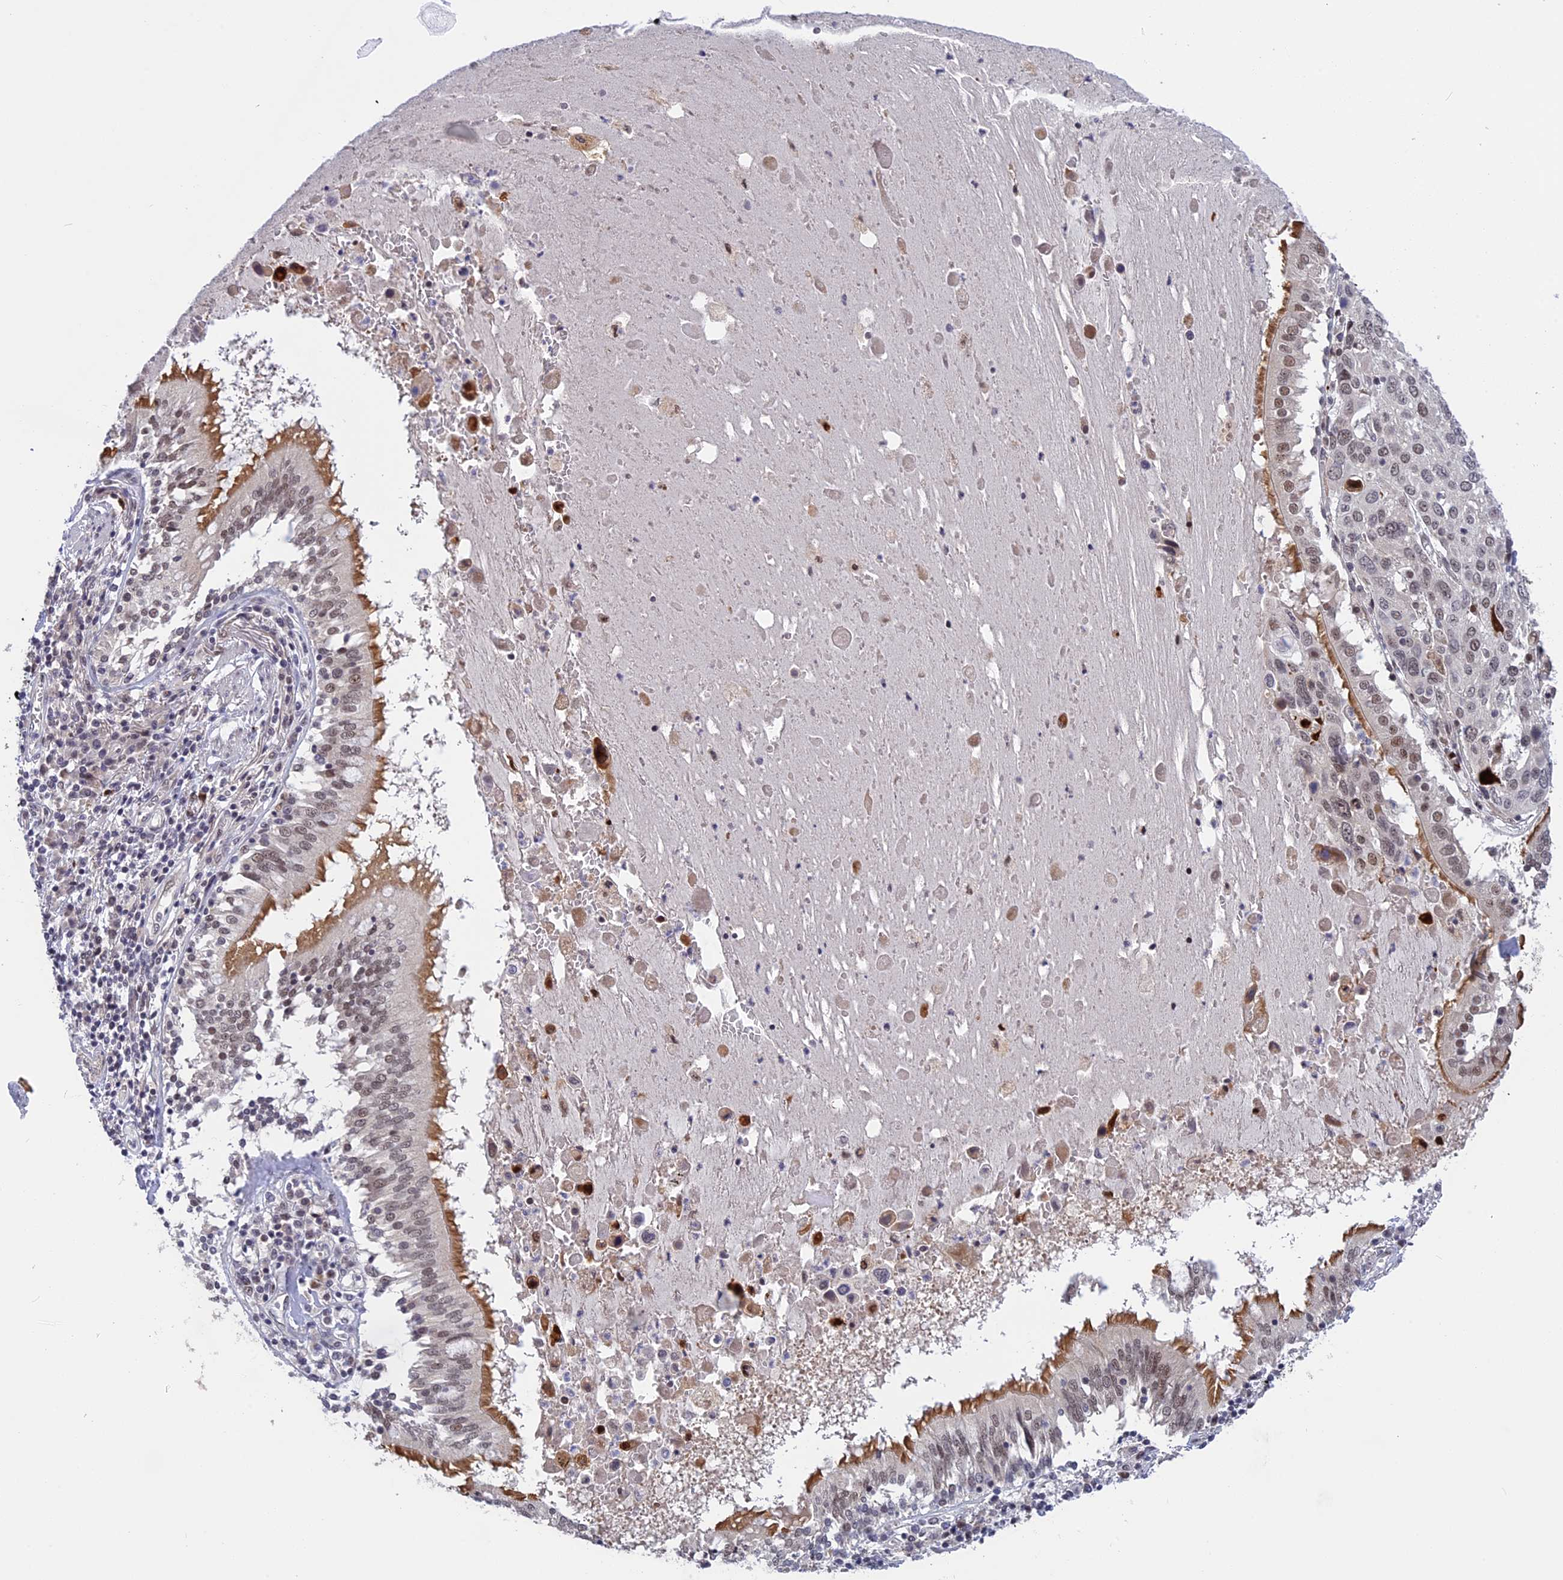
{"staining": {"intensity": "negative", "quantity": "none", "location": "none"}, "tissue": "lung cancer", "cell_type": "Tumor cells", "image_type": "cancer", "snomed": [{"axis": "morphology", "description": "Squamous cell carcinoma, NOS"}, {"axis": "topography", "description": "Lung"}], "caption": "Immunohistochemical staining of lung cancer shows no significant positivity in tumor cells.", "gene": "POLR2C", "patient": {"sex": "male", "age": 65}}